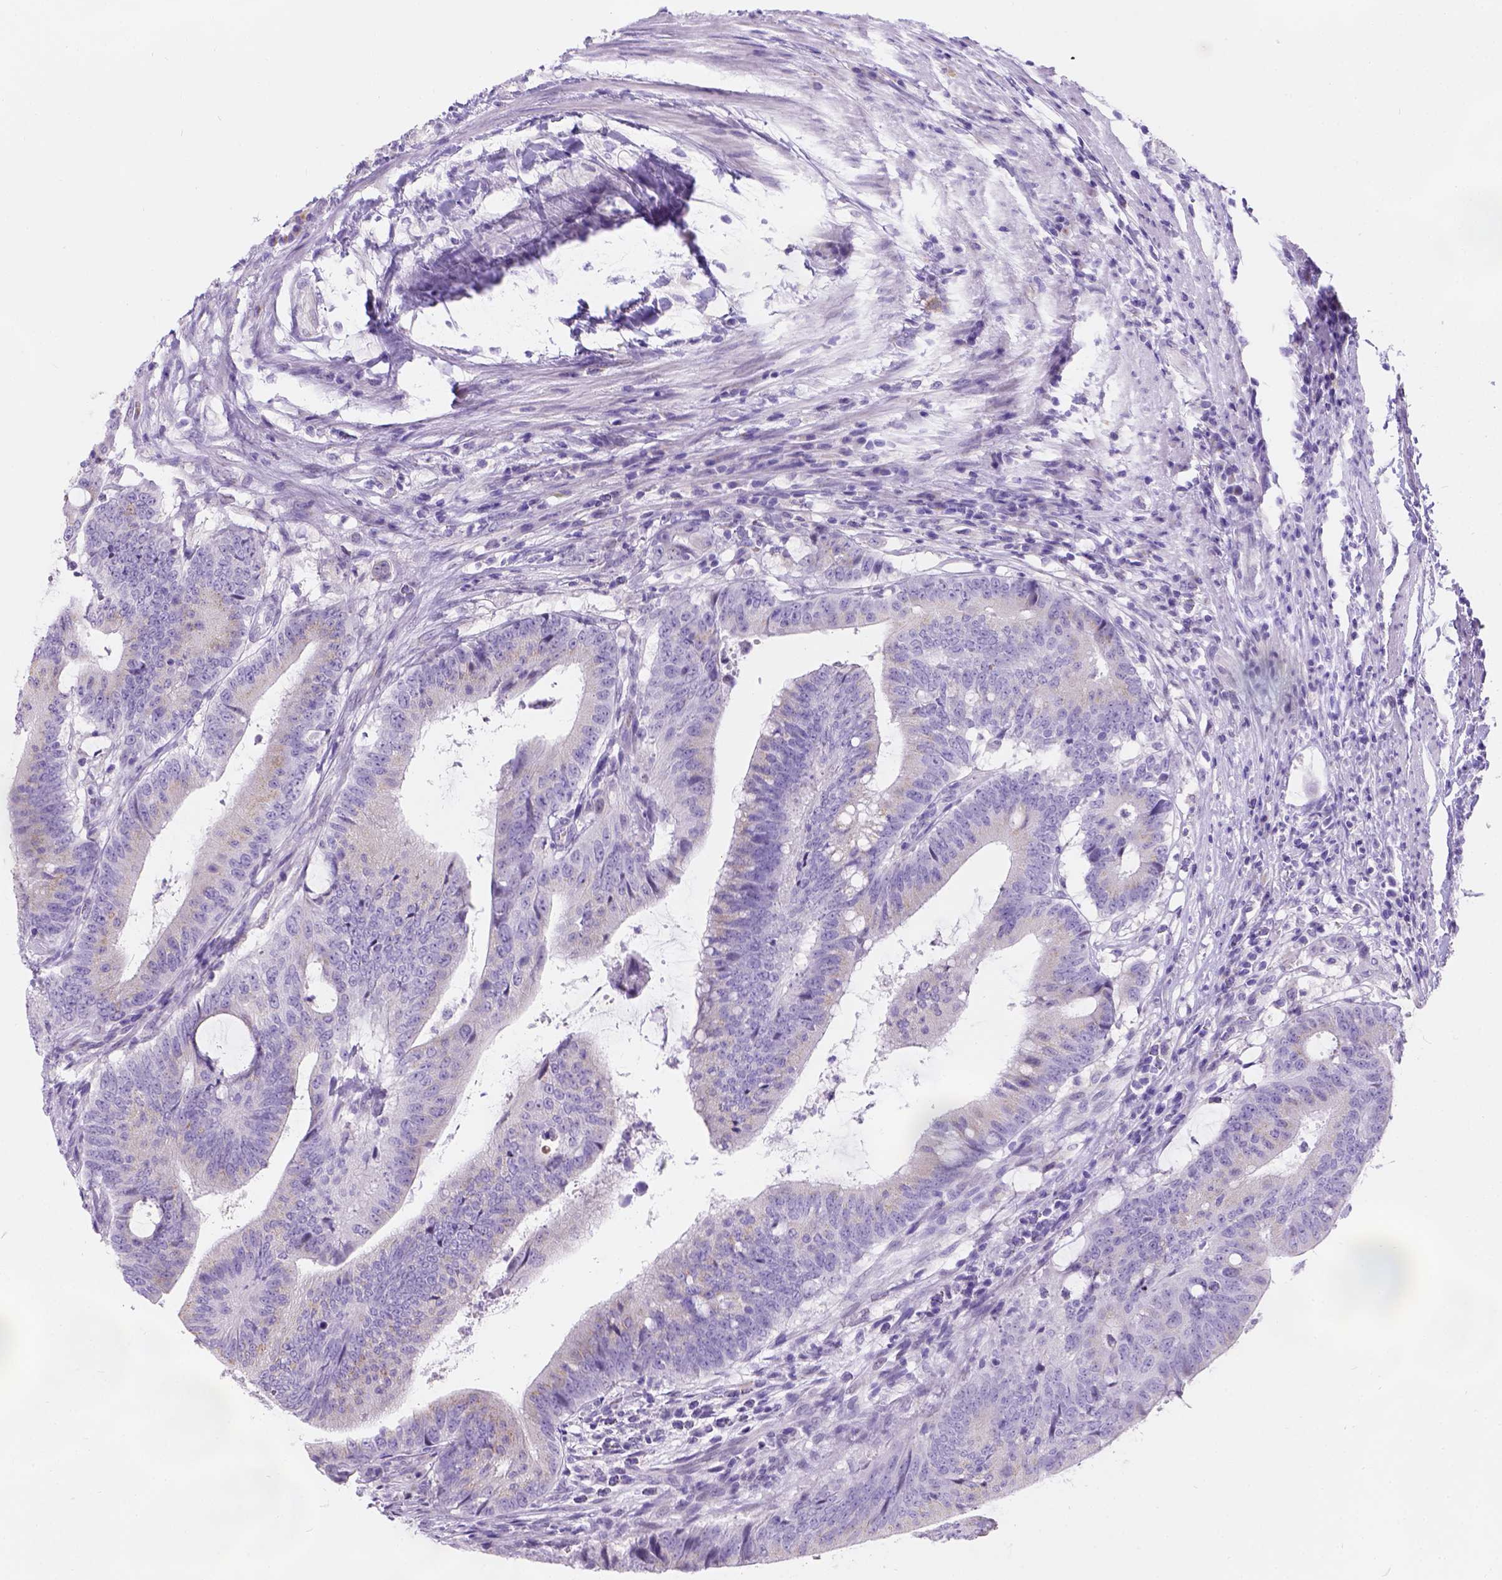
{"staining": {"intensity": "weak", "quantity": "25%-75%", "location": "cytoplasmic/membranous"}, "tissue": "colorectal cancer", "cell_type": "Tumor cells", "image_type": "cancer", "snomed": [{"axis": "morphology", "description": "Adenocarcinoma, NOS"}, {"axis": "topography", "description": "Colon"}], "caption": "A micrograph of human colorectal adenocarcinoma stained for a protein displays weak cytoplasmic/membranous brown staining in tumor cells. Using DAB (brown) and hematoxylin (blue) stains, captured at high magnification using brightfield microscopy.", "gene": "PHF7", "patient": {"sex": "female", "age": 43}}